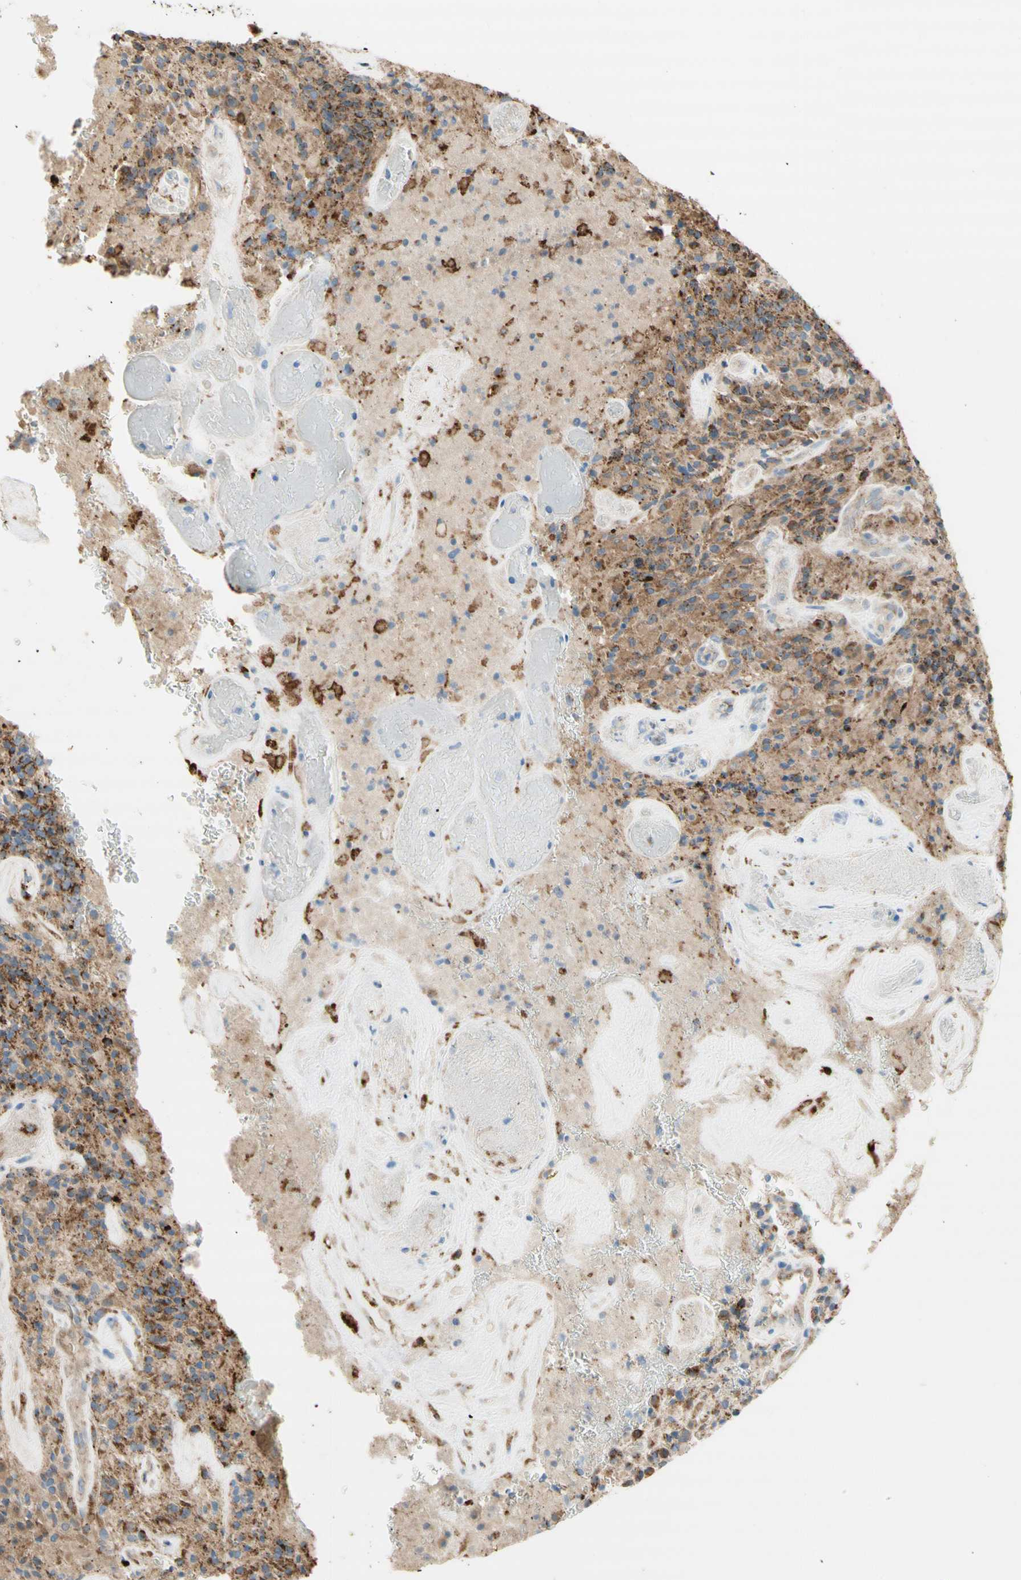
{"staining": {"intensity": "moderate", "quantity": ">75%", "location": "cytoplasmic/membranous"}, "tissue": "glioma", "cell_type": "Tumor cells", "image_type": "cancer", "snomed": [{"axis": "morphology", "description": "Glioma, malignant, High grade"}, {"axis": "topography", "description": "Brain"}], "caption": "Human glioma stained with a brown dye exhibits moderate cytoplasmic/membranous positive positivity in approximately >75% of tumor cells.", "gene": "URB2", "patient": {"sex": "male", "age": 71}}